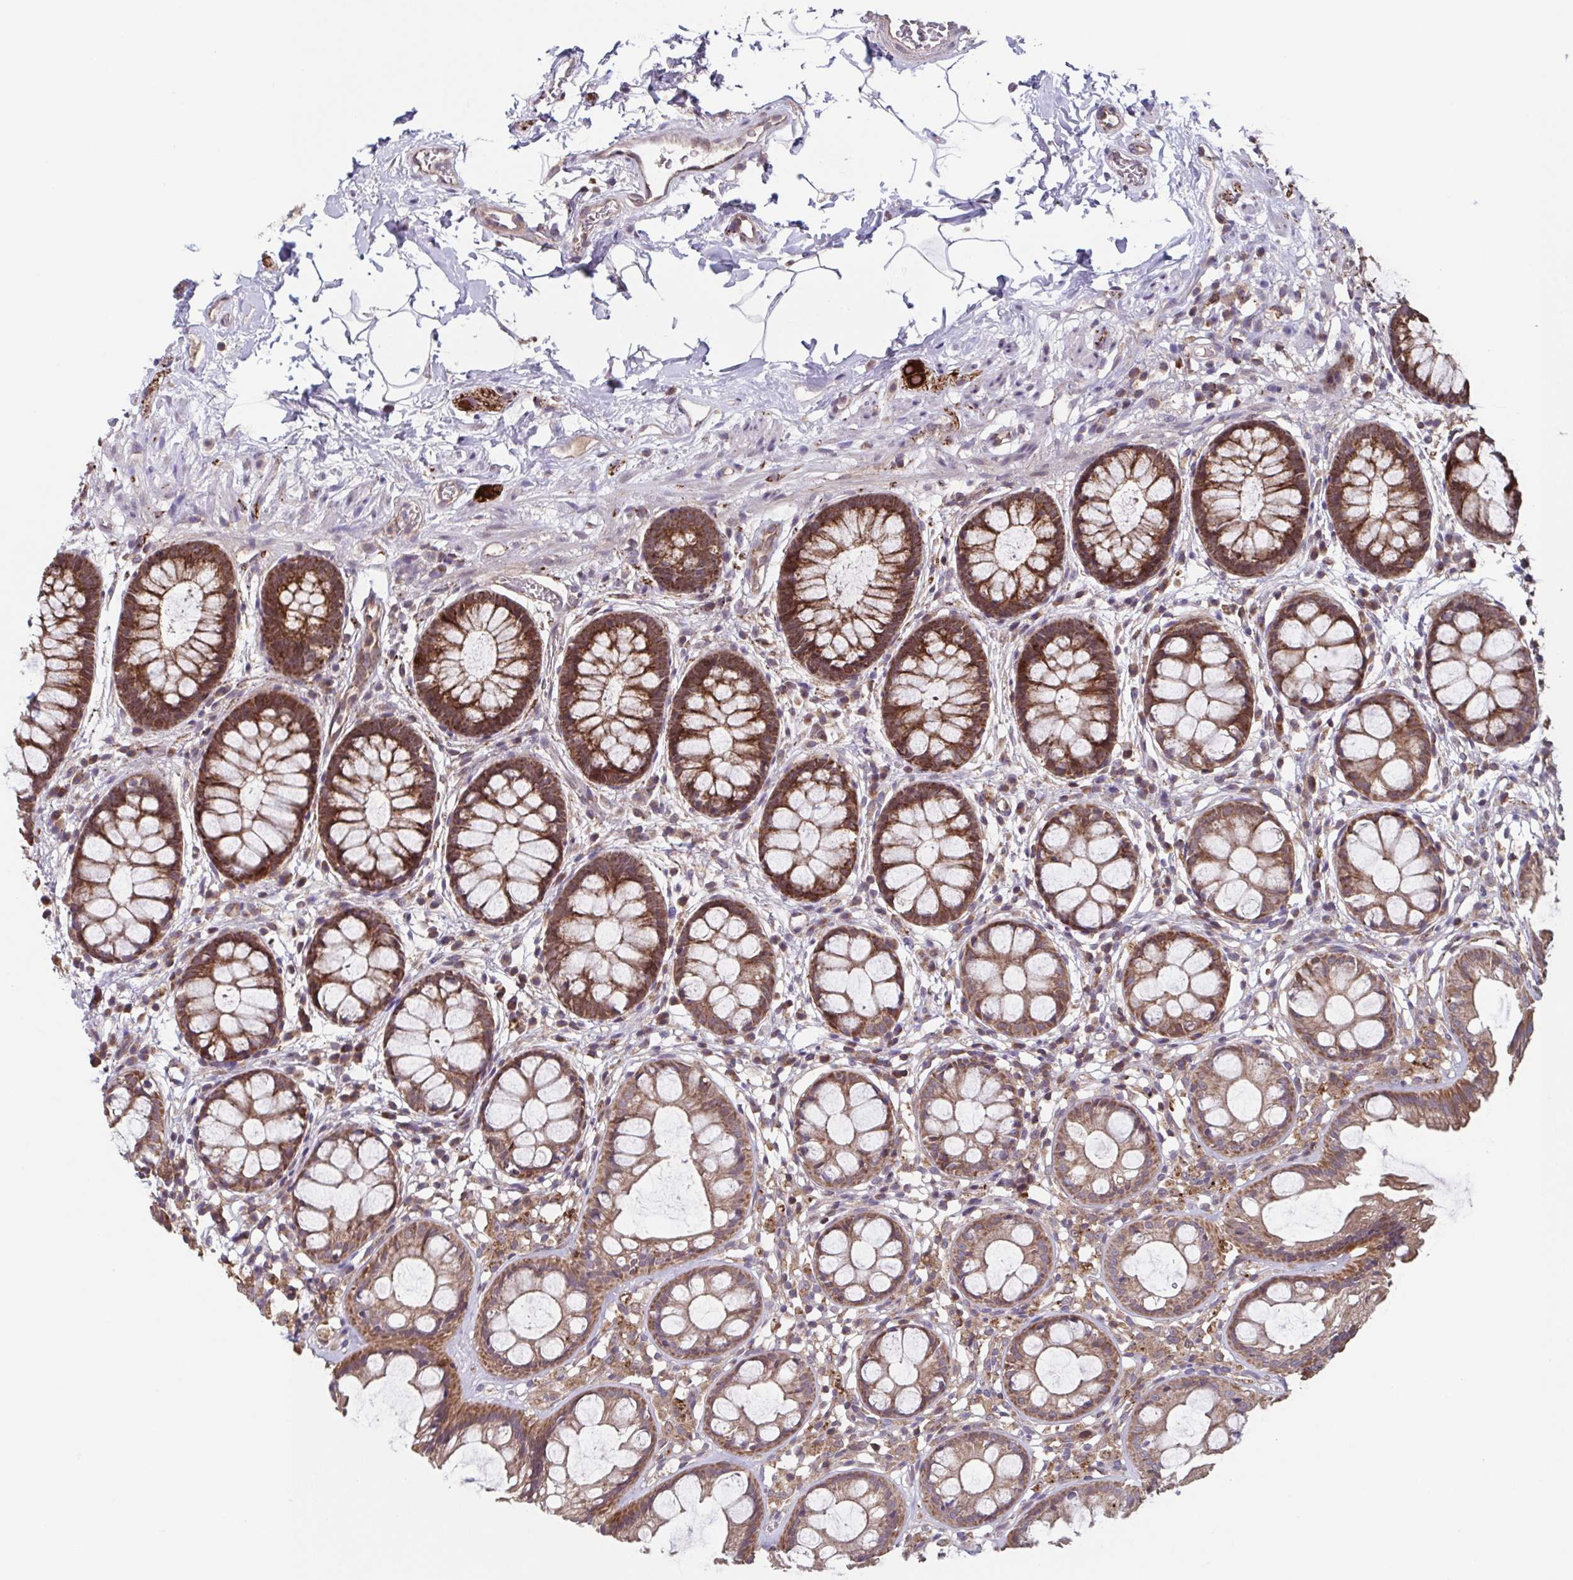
{"staining": {"intensity": "strong", "quantity": ">75%", "location": "cytoplasmic/membranous"}, "tissue": "rectum", "cell_type": "Glandular cells", "image_type": "normal", "snomed": [{"axis": "morphology", "description": "Normal tissue, NOS"}, {"axis": "topography", "description": "Rectum"}], "caption": "Glandular cells demonstrate high levels of strong cytoplasmic/membranous positivity in about >75% of cells in unremarkable rectum. (DAB (3,3'-diaminobenzidine) = brown stain, brightfield microscopy at high magnification).", "gene": "TTC19", "patient": {"sex": "female", "age": 62}}